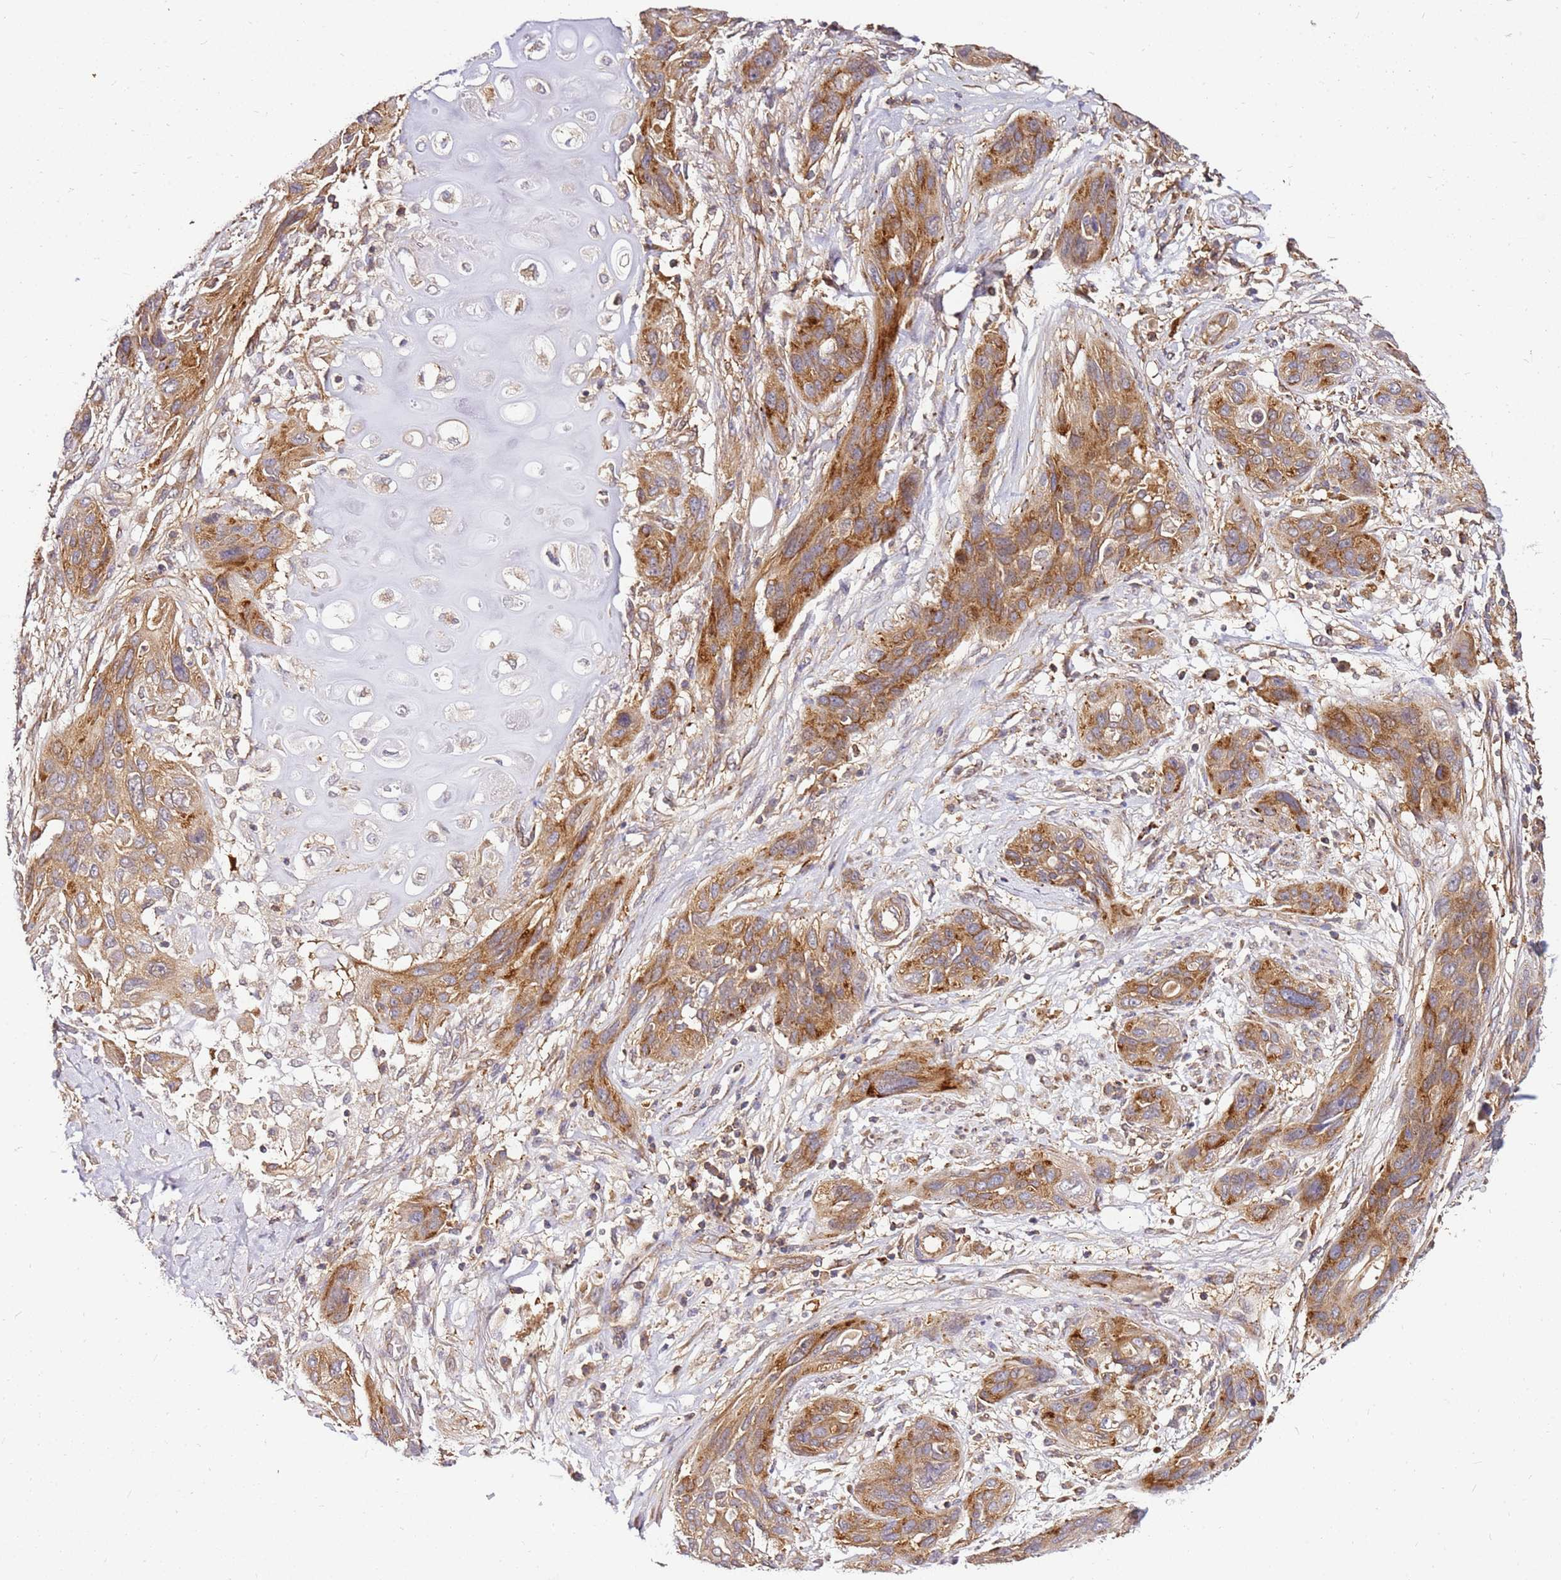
{"staining": {"intensity": "moderate", "quantity": ">75%", "location": "cytoplasmic/membranous"}, "tissue": "lung cancer", "cell_type": "Tumor cells", "image_type": "cancer", "snomed": [{"axis": "morphology", "description": "Squamous cell carcinoma, NOS"}, {"axis": "topography", "description": "Lung"}], "caption": "An immunohistochemistry micrograph of neoplastic tissue is shown. Protein staining in brown shows moderate cytoplasmic/membranous positivity in squamous cell carcinoma (lung) within tumor cells.", "gene": "PIH1D1", "patient": {"sex": "female", "age": 70}}